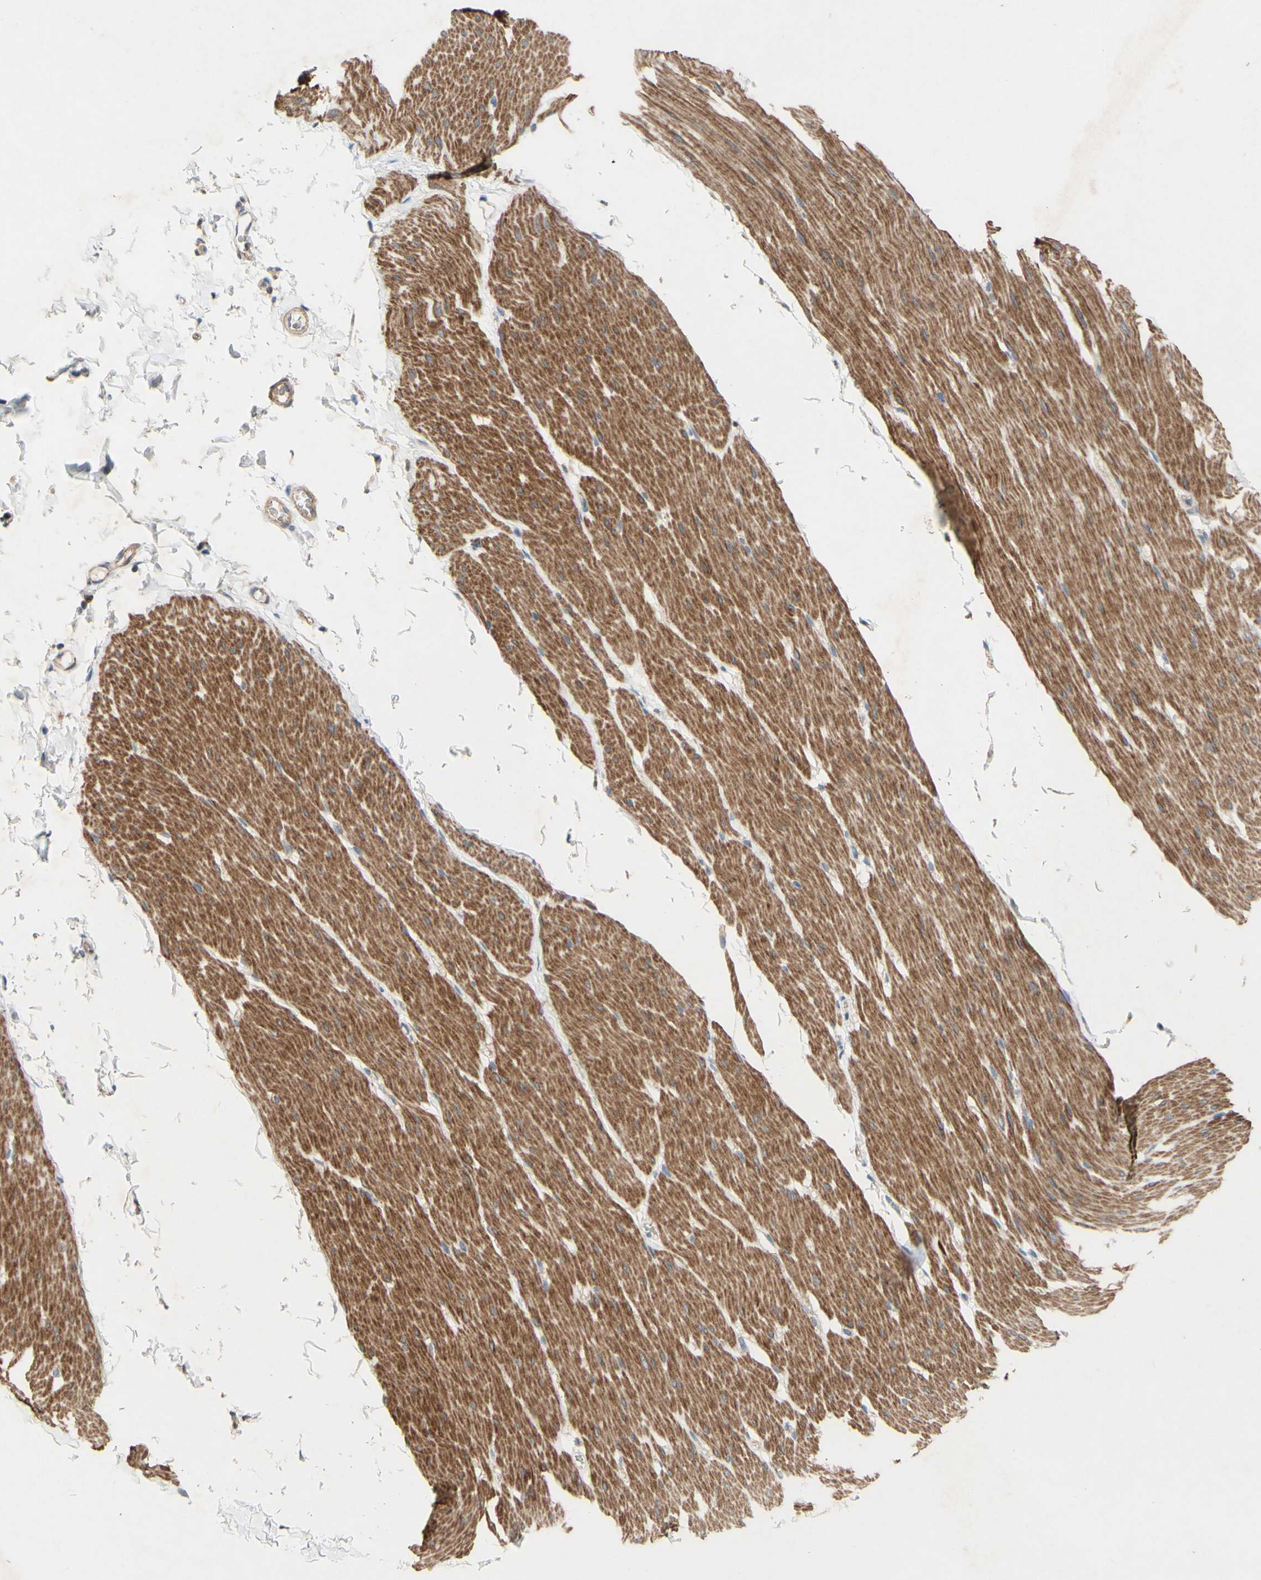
{"staining": {"intensity": "strong", "quantity": ">75%", "location": "cytoplasmic/membranous"}, "tissue": "smooth muscle", "cell_type": "Smooth muscle cells", "image_type": "normal", "snomed": [{"axis": "morphology", "description": "Normal tissue, NOS"}, {"axis": "topography", "description": "Smooth muscle"}, {"axis": "topography", "description": "Colon"}], "caption": "An immunohistochemistry image of unremarkable tissue is shown. Protein staining in brown labels strong cytoplasmic/membranous positivity in smooth muscle within smooth muscle cells.", "gene": "PDGFB", "patient": {"sex": "male", "age": 67}}